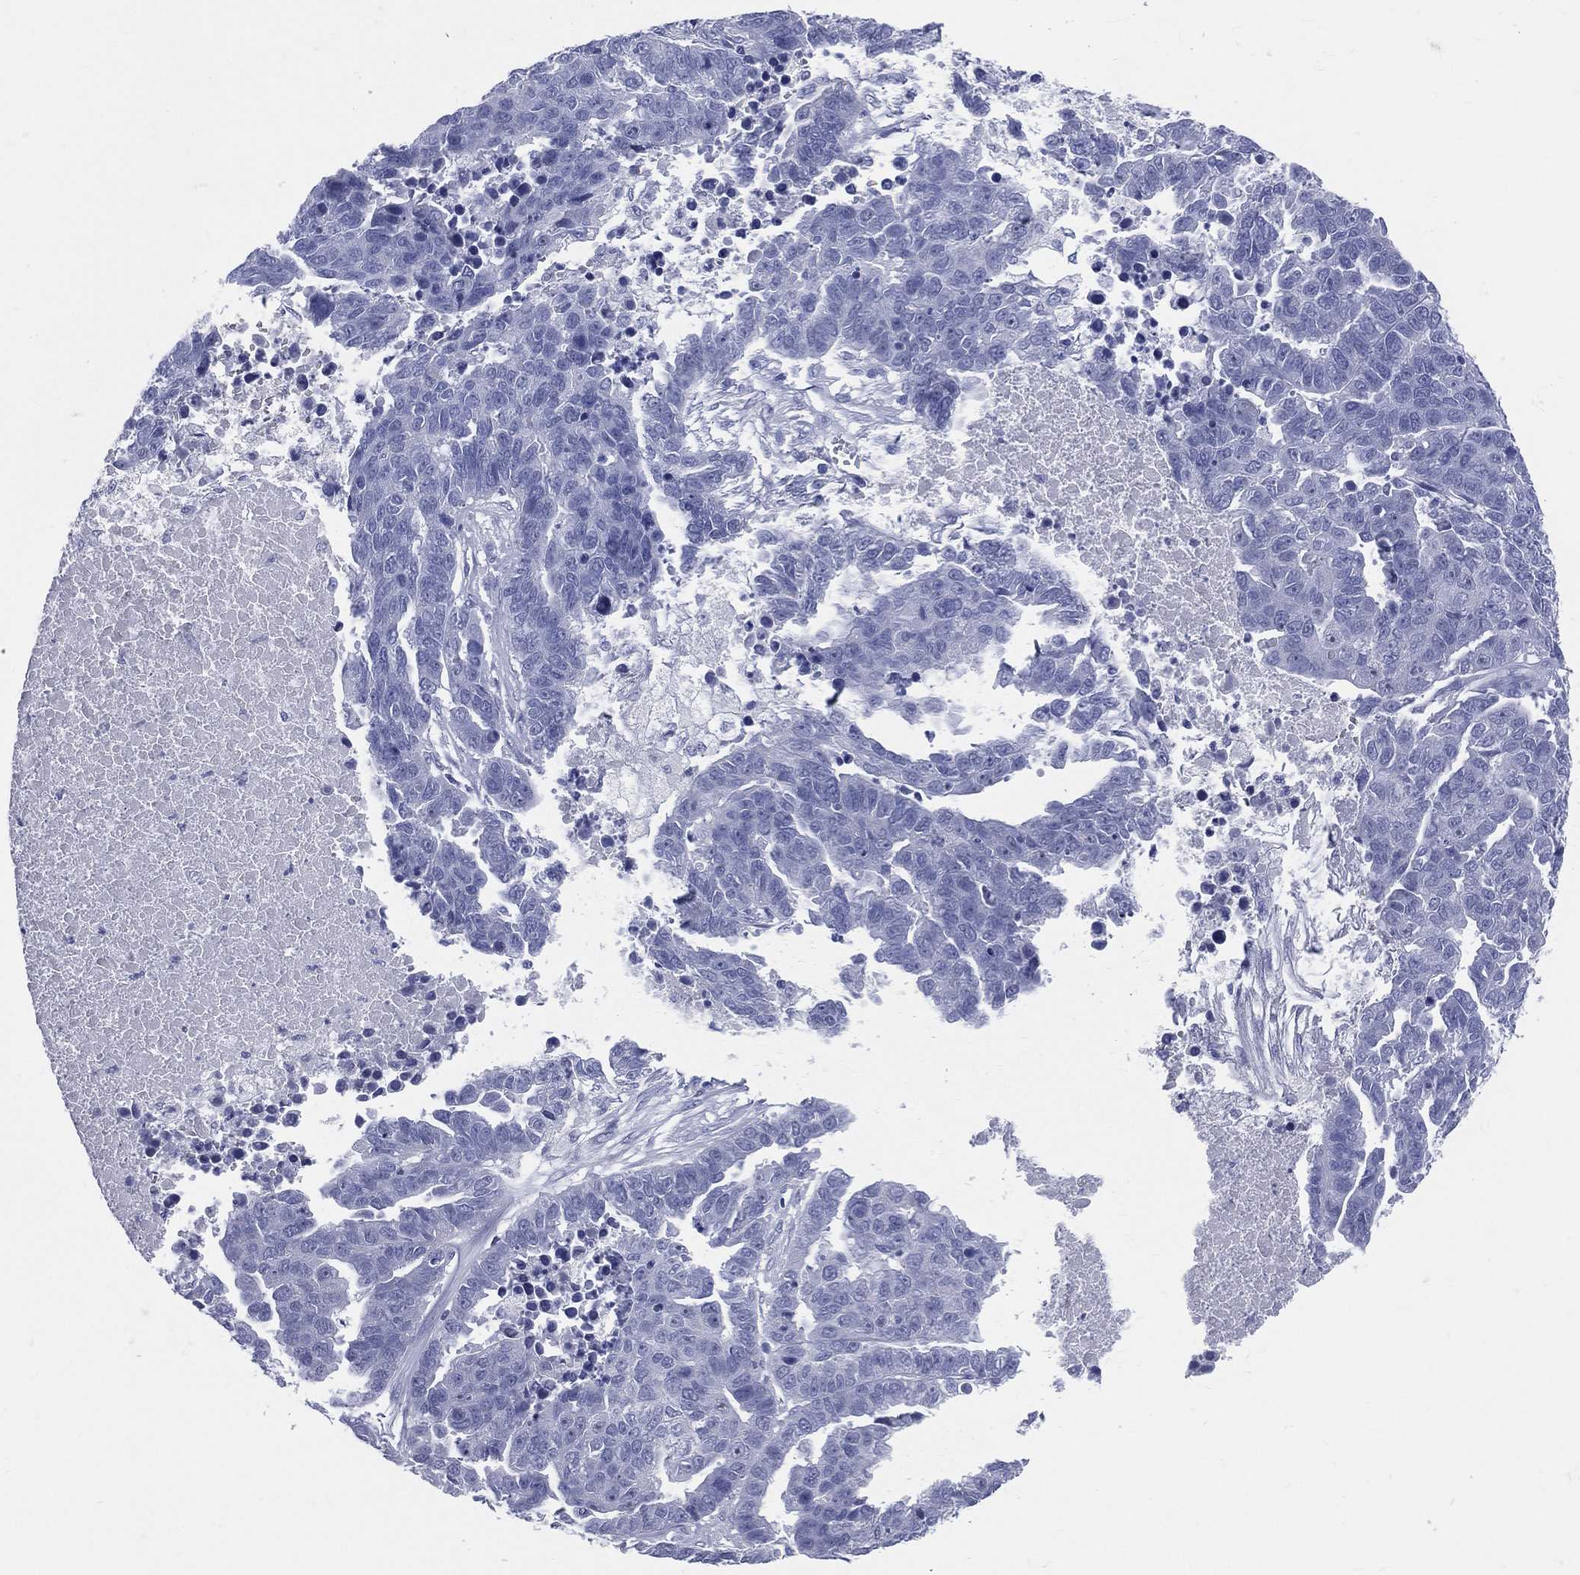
{"staining": {"intensity": "negative", "quantity": "none", "location": "none"}, "tissue": "ovarian cancer", "cell_type": "Tumor cells", "image_type": "cancer", "snomed": [{"axis": "morphology", "description": "Cystadenocarcinoma, serous, NOS"}, {"axis": "topography", "description": "Ovary"}], "caption": "A micrograph of ovarian cancer (serous cystadenocarcinoma) stained for a protein demonstrates no brown staining in tumor cells. (Brightfield microscopy of DAB IHC at high magnification).", "gene": "CYLC1", "patient": {"sex": "female", "age": 87}}